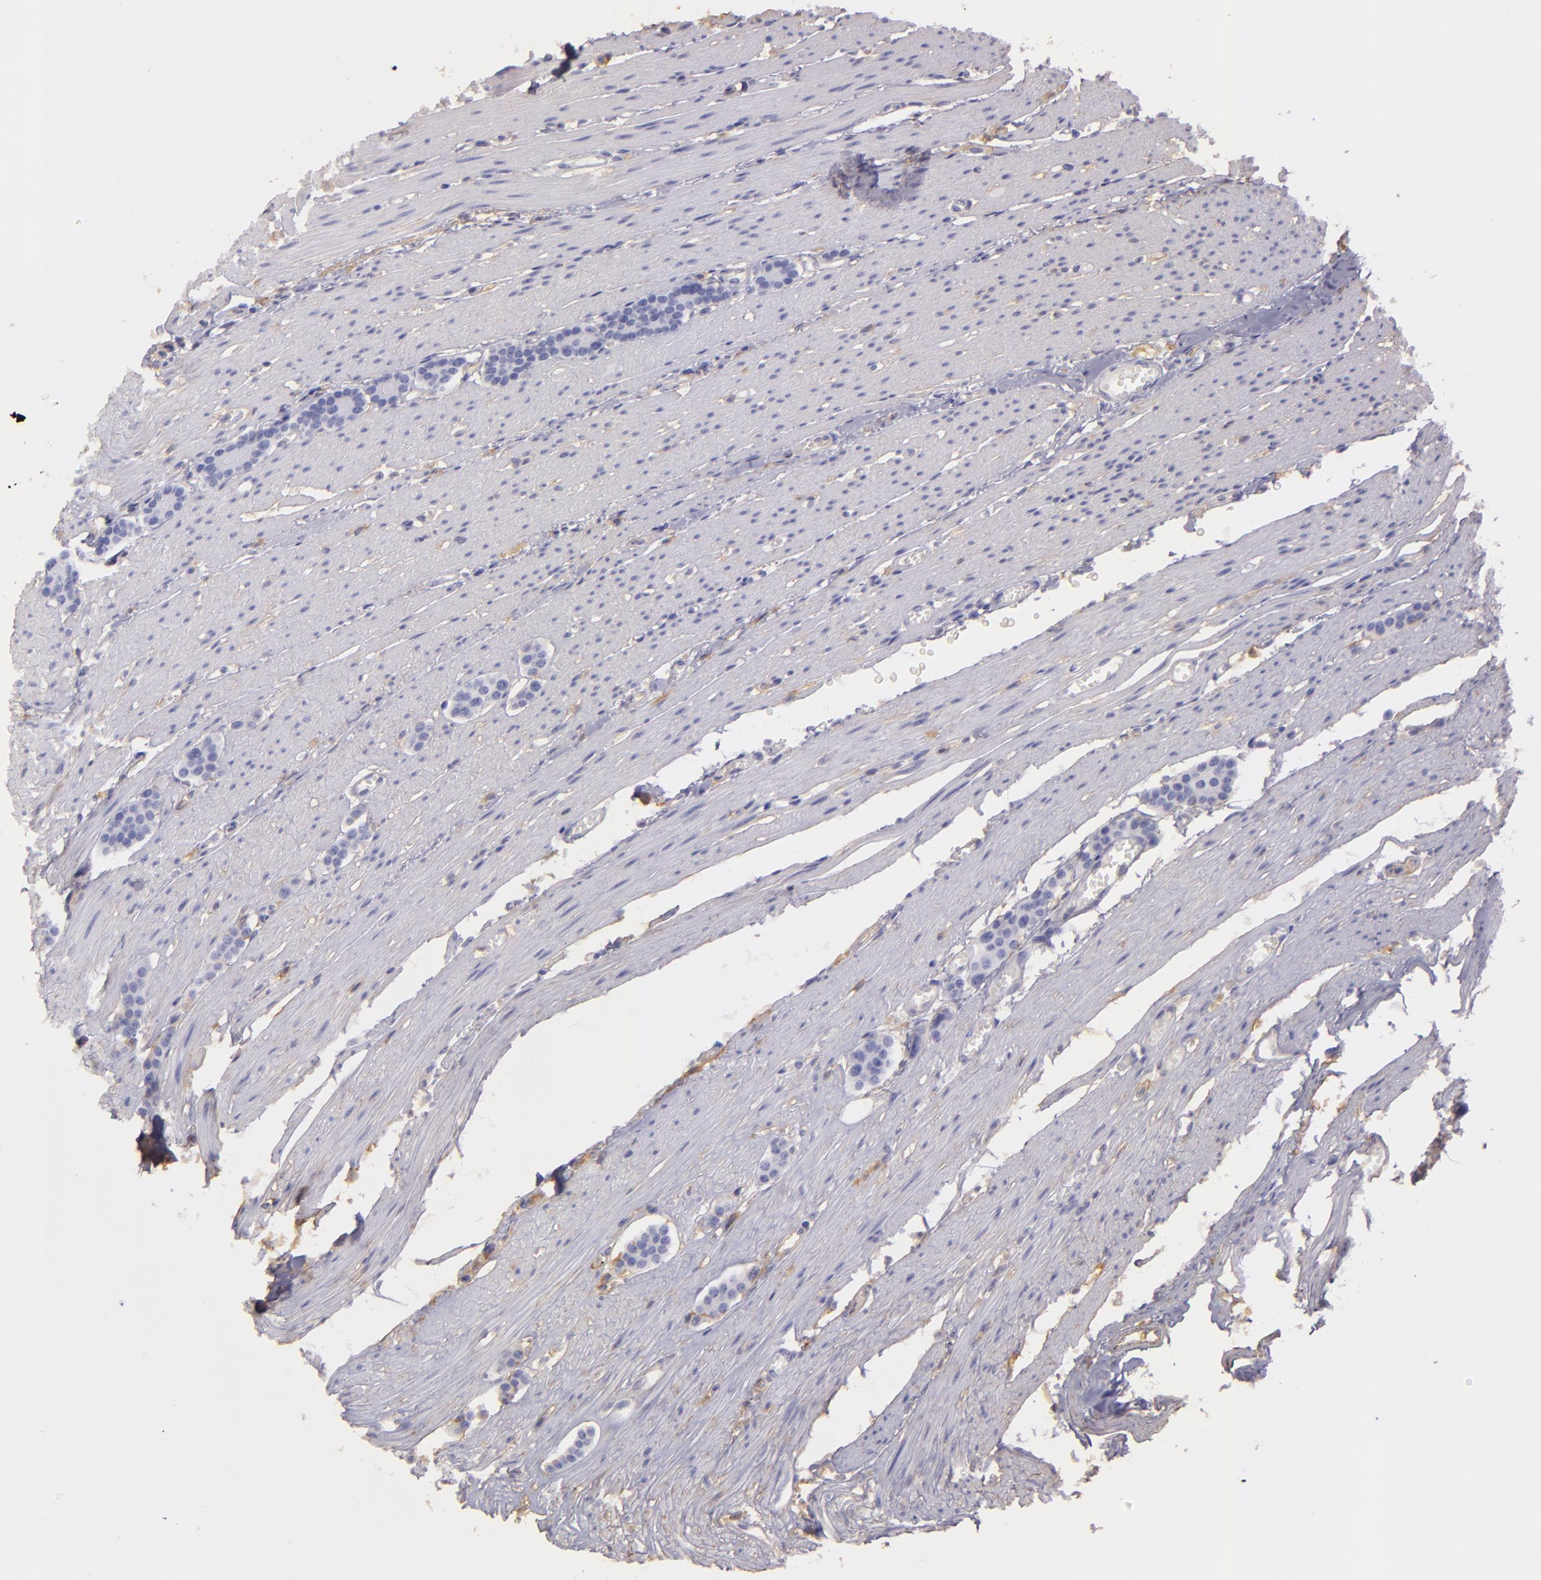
{"staining": {"intensity": "negative", "quantity": "none", "location": "none"}, "tissue": "carcinoid", "cell_type": "Tumor cells", "image_type": "cancer", "snomed": [{"axis": "morphology", "description": "Carcinoid, malignant, NOS"}, {"axis": "topography", "description": "Small intestine"}], "caption": "High magnification brightfield microscopy of carcinoid (malignant) stained with DAB (brown) and counterstained with hematoxylin (blue): tumor cells show no significant positivity.", "gene": "CD9", "patient": {"sex": "male", "age": 60}}